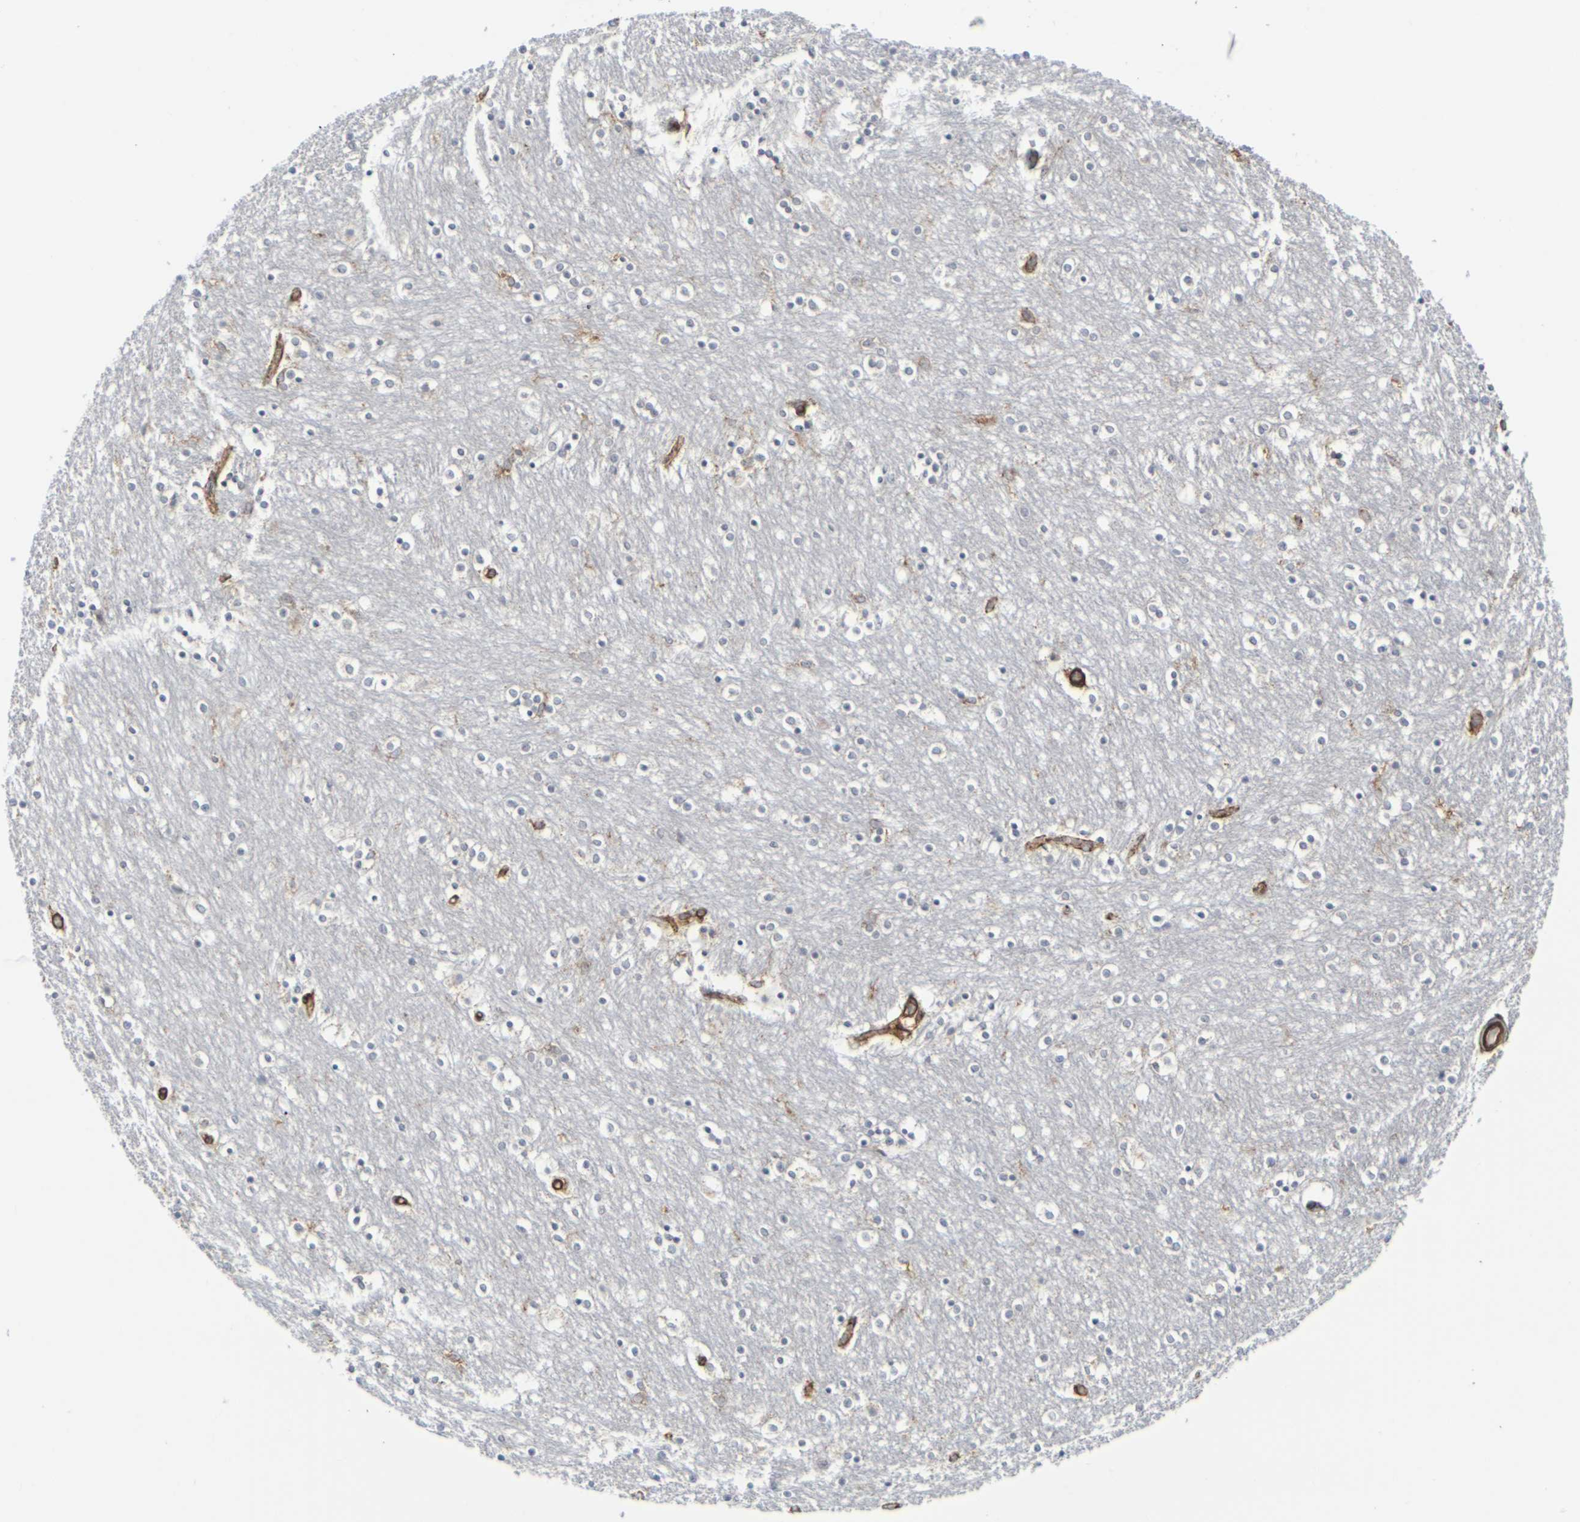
{"staining": {"intensity": "negative", "quantity": "none", "location": "none"}, "tissue": "caudate", "cell_type": "Glial cells", "image_type": "normal", "snomed": [{"axis": "morphology", "description": "Normal tissue, NOS"}, {"axis": "topography", "description": "Lateral ventricle wall"}], "caption": "A high-resolution photomicrograph shows immunohistochemistry staining of unremarkable caudate, which exhibits no significant staining in glial cells. The staining was performed using DAB (3,3'-diaminobenzidine) to visualize the protein expression in brown, while the nuclei were stained in blue with hematoxylin (Magnification: 20x).", "gene": "MYOF", "patient": {"sex": "female", "age": 54}}